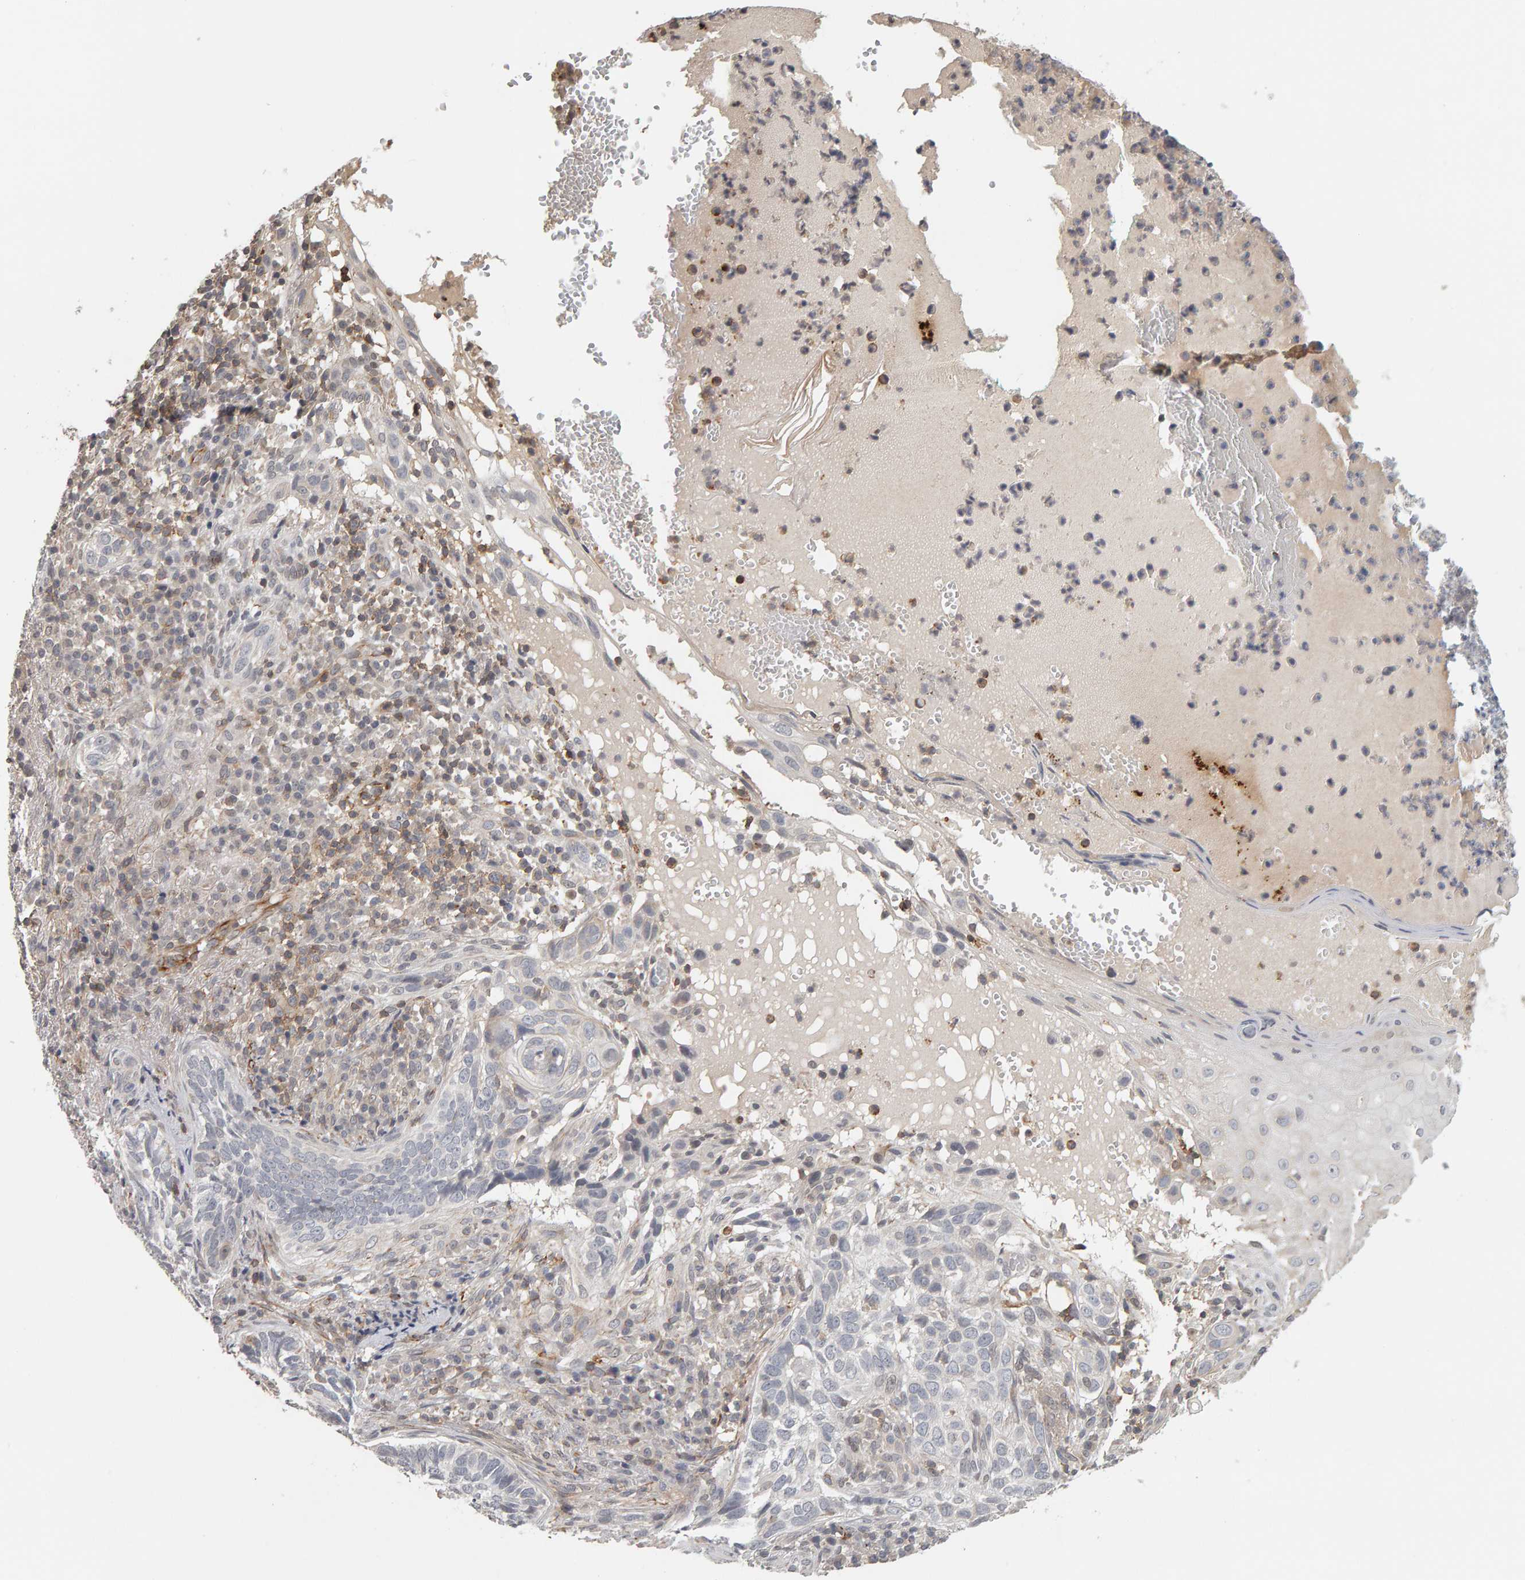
{"staining": {"intensity": "negative", "quantity": "none", "location": "none"}, "tissue": "skin cancer", "cell_type": "Tumor cells", "image_type": "cancer", "snomed": [{"axis": "morphology", "description": "Basal cell carcinoma"}, {"axis": "topography", "description": "Skin"}], "caption": "This is an immunohistochemistry (IHC) photomicrograph of human basal cell carcinoma (skin). There is no positivity in tumor cells.", "gene": "TEFM", "patient": {"sex": "female", "age": 89}}